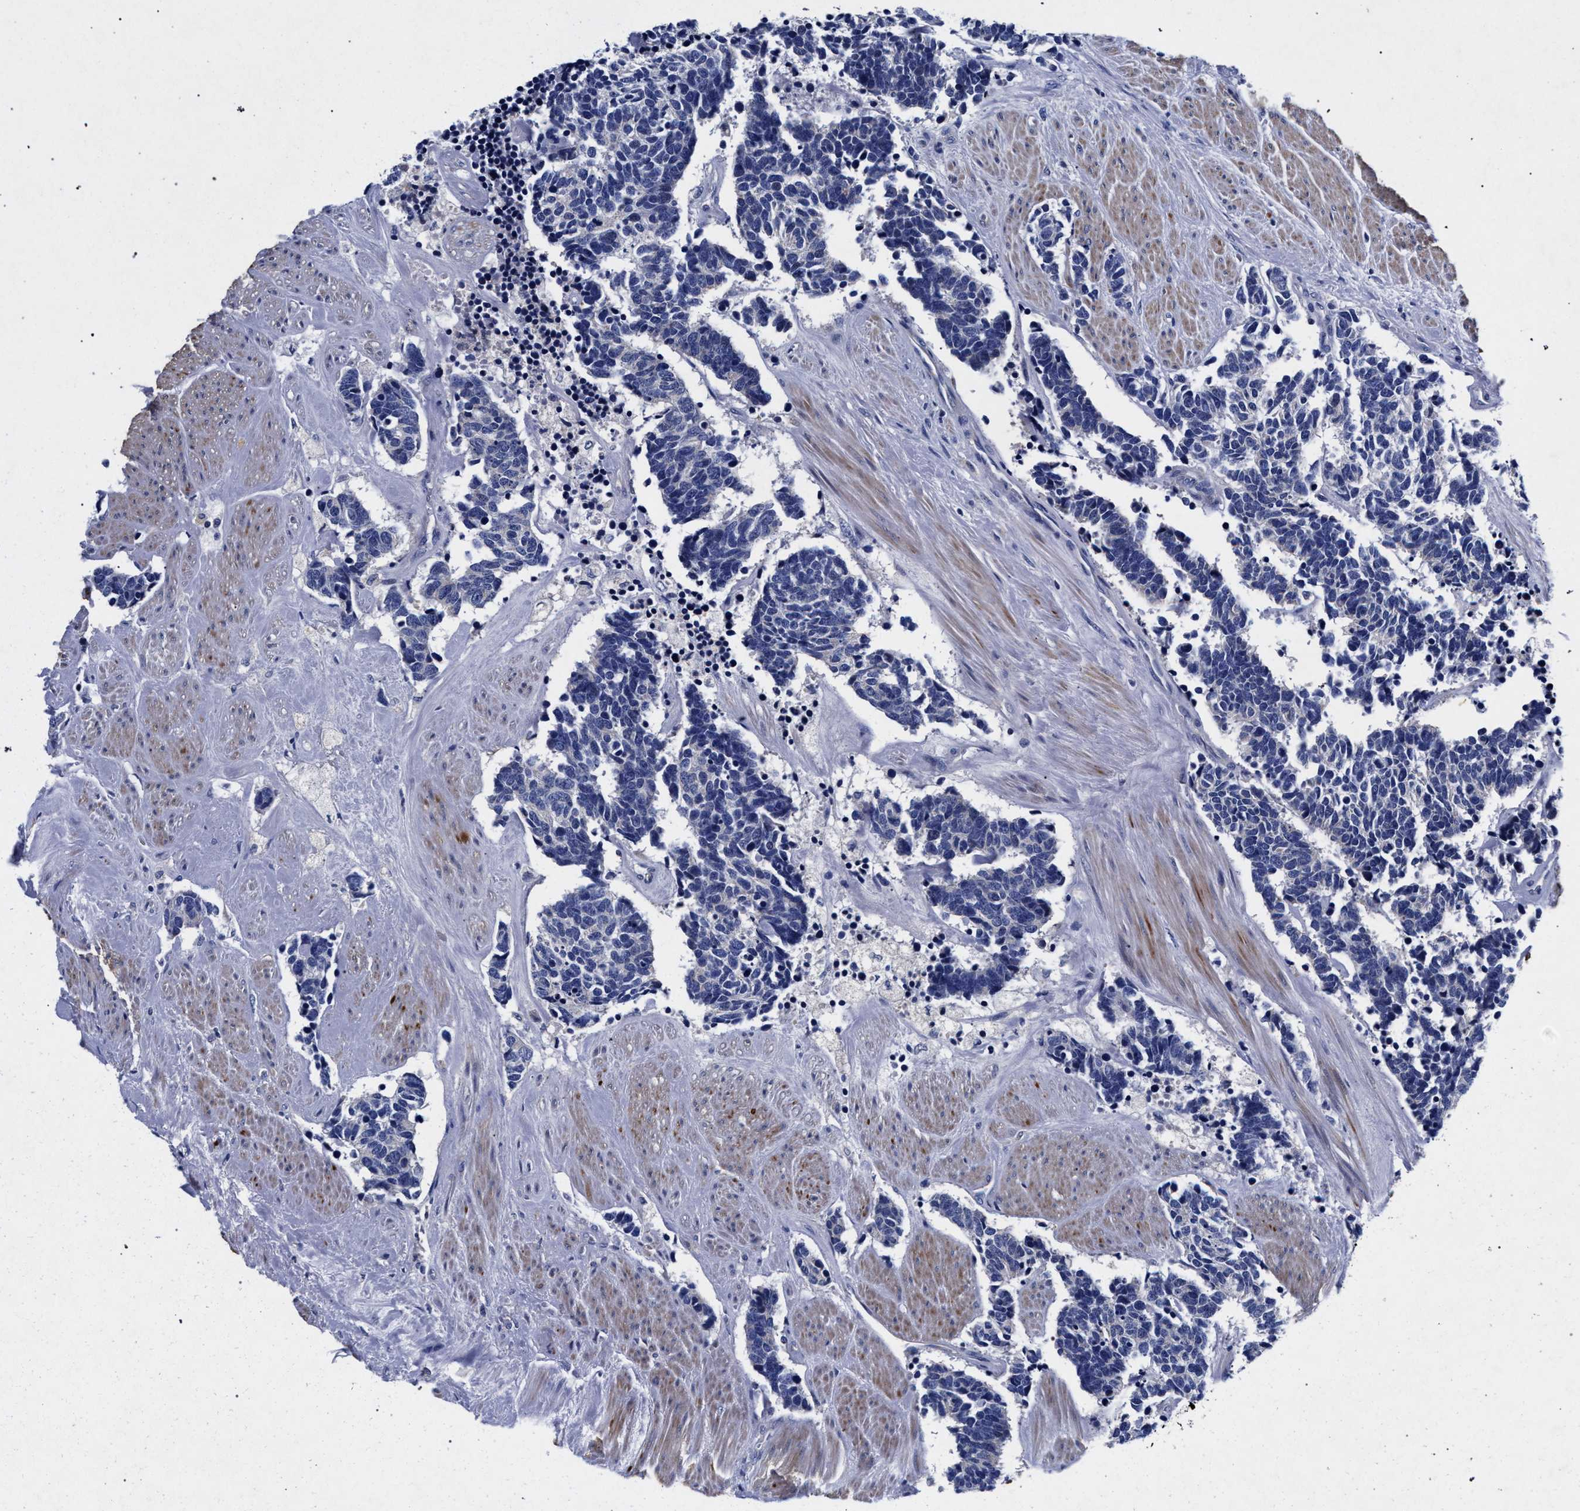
{"staining": {"intensity": "negative", "quantity": "none", "location": "none"}, "tissue": "carcinoid", "cell_type": "Tumor cells", "image_type": "cancer", "snomed": [{"axis": "morphology", "description": "Carcinoma, NOS"}, {"axis": "morphology", "description": "Carcinoid, malignant, NOS"}, {"axis": "topography", "description": "Urinary bladder"}], "caption": "IHC micrograph of neoplastic tissue: carcinoid stained with DAB exhibits no significant protein staining in tumor cells.", "gene": "HSD17B14", "patient": {"sex": "male", "age": 57}}